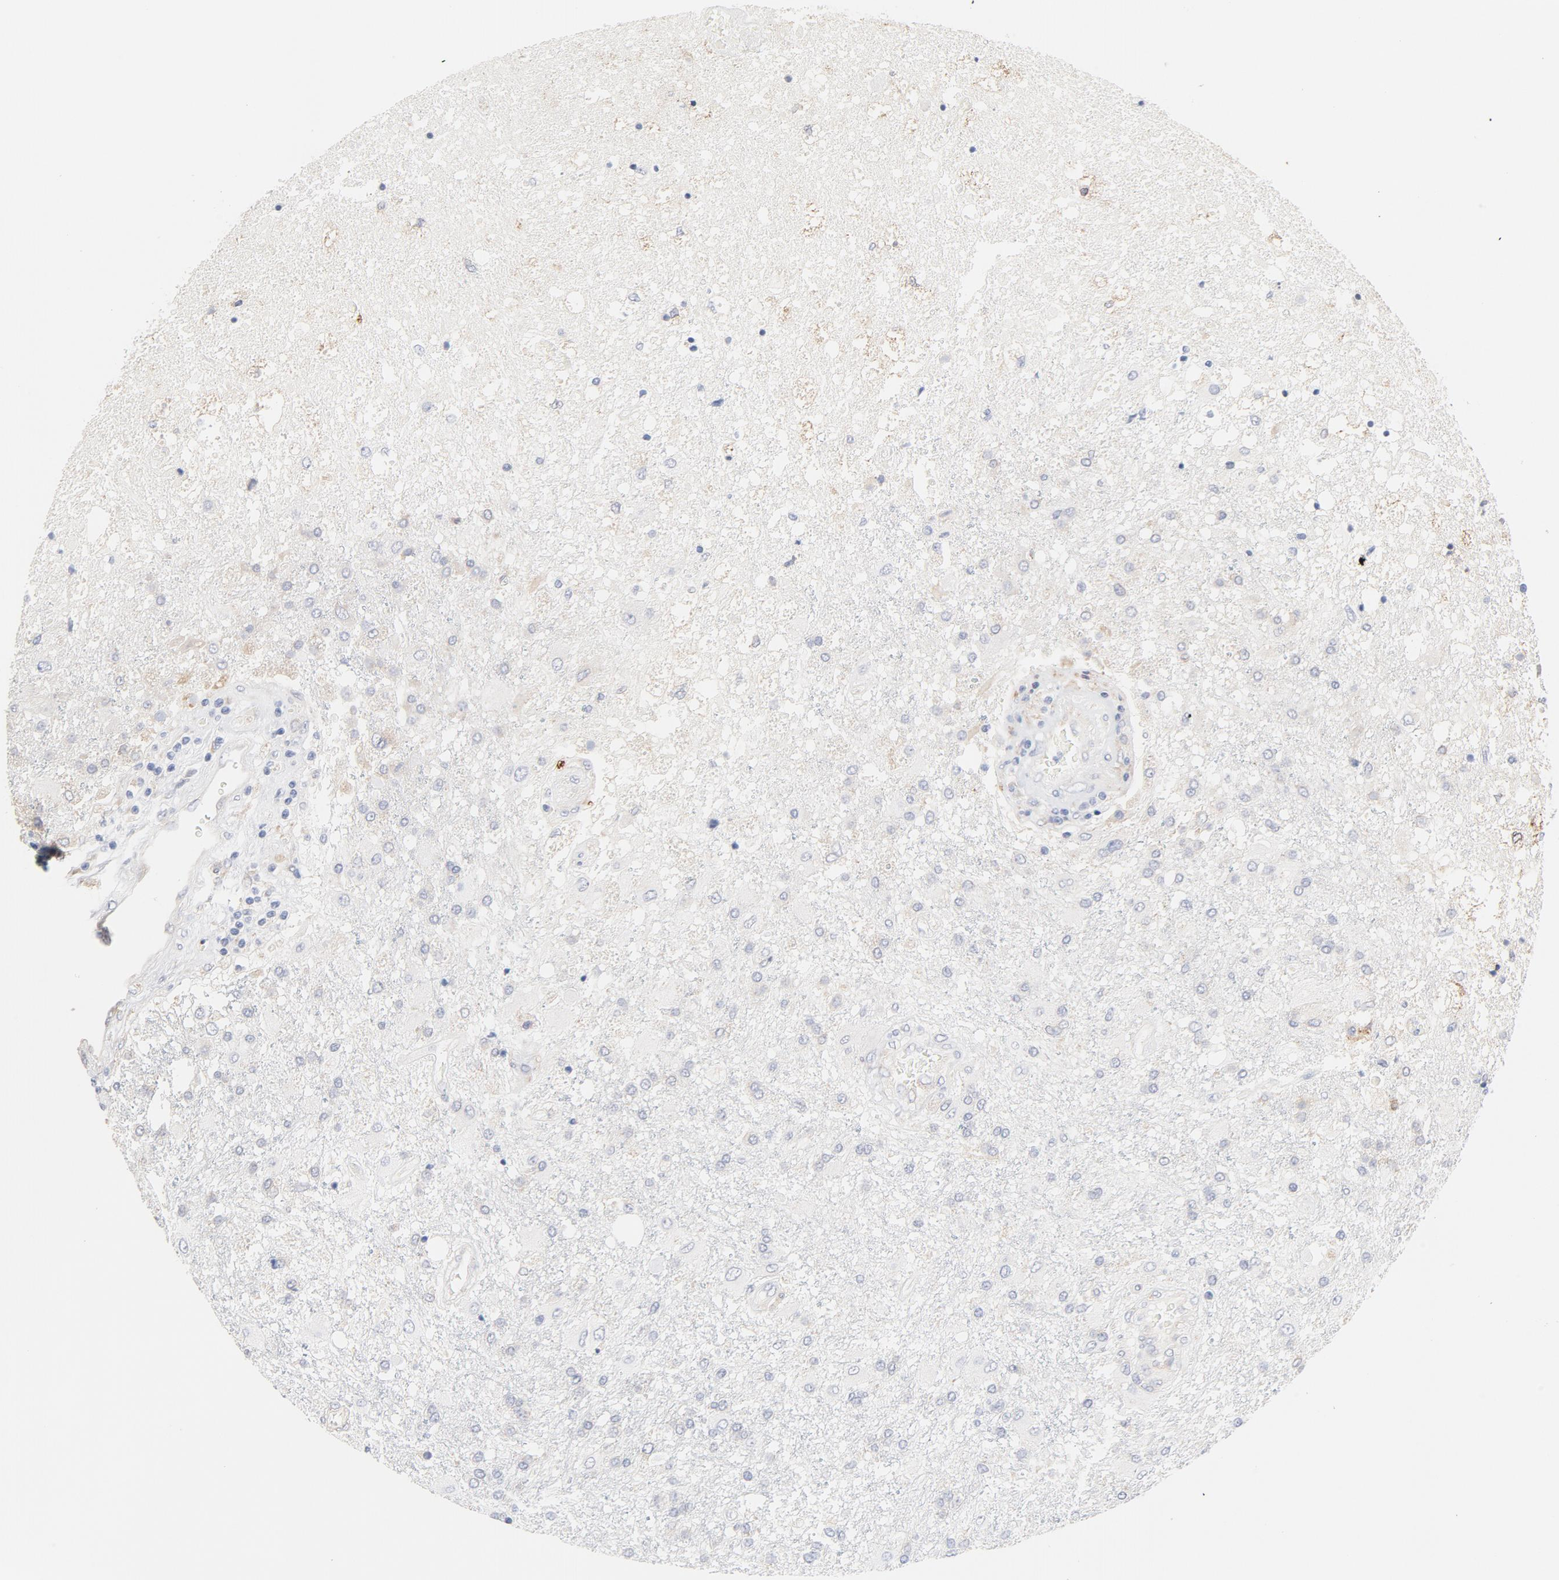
{"staining": {"intensity": "weak", "quantity": "<25%", "location": "cytoplasmic/membranous"}, "tissue": "glioma", "cell_type": "Tumor cells", "image_type": "cancer", "snomed": [{"axis": "morphology", "description": "Glioma, malignant, High grade"}, {"axis": "topography", "description": "Cerebral cortex"}], "caption": "Glioma stained for a protein using immunohistochemistry (IHC) shows no expression tumor cells.", "gene": "TLR4", "patient": {"sex": "male", "age": 79}}